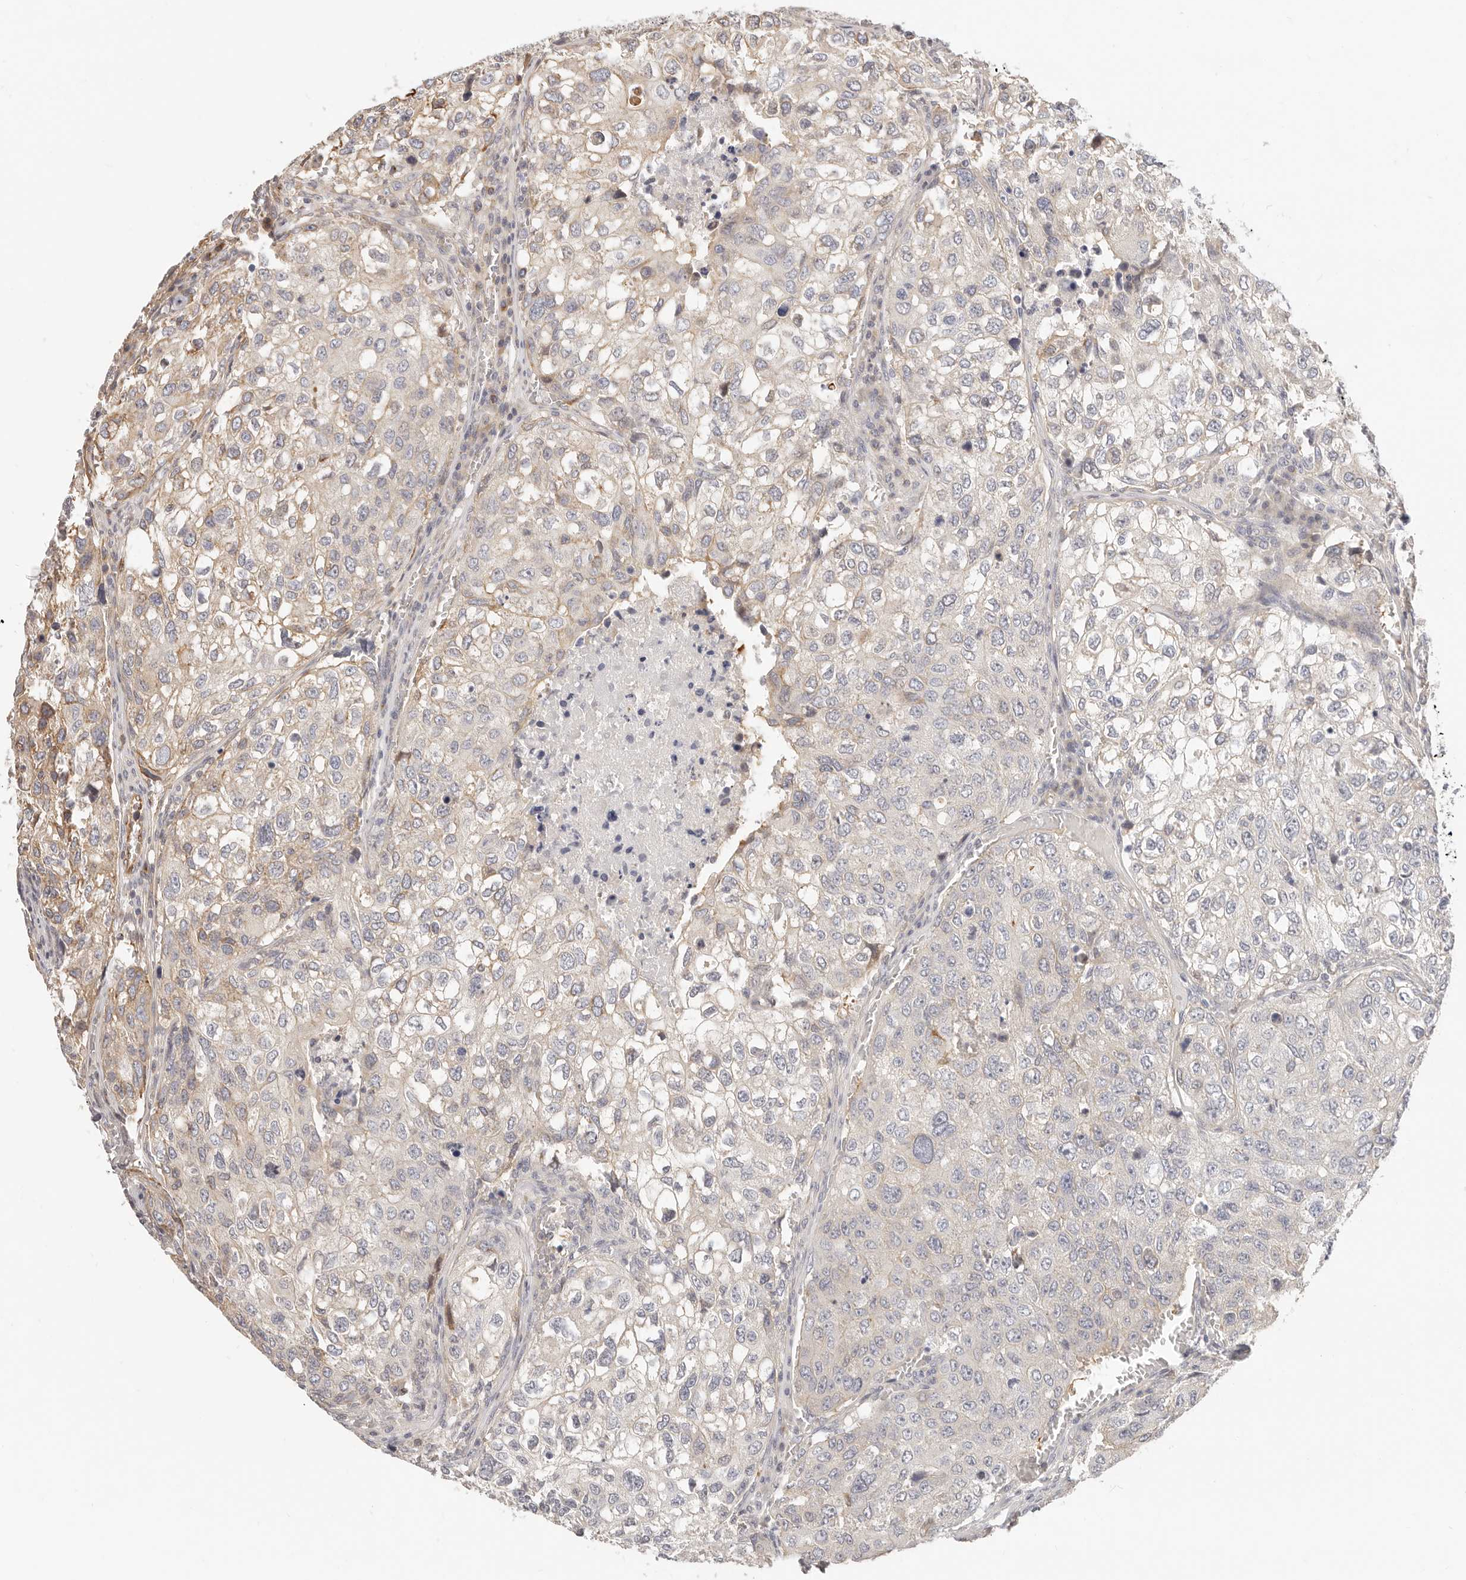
{"staining": {"intensity": "weak", "quantity": "<25%", "location": "cytoplasmic/membranous"}, "tissue": "urothelial cancer", "cell_type": "Tumor cells", "image_type": "cancer", "snomed": [{"axis": "morphology", "description": "Urothelial carcinoma, High grade"}, {"axis": "topography", "description": "Lymph node"}, {"axis": "topography", "description": "Urinary bladder"}], "caption": "There is no significant expression in tumor cells of urothelial cancer.", "gene": "DTNBP1", "patient": {"sex": "male", "age": 51}}